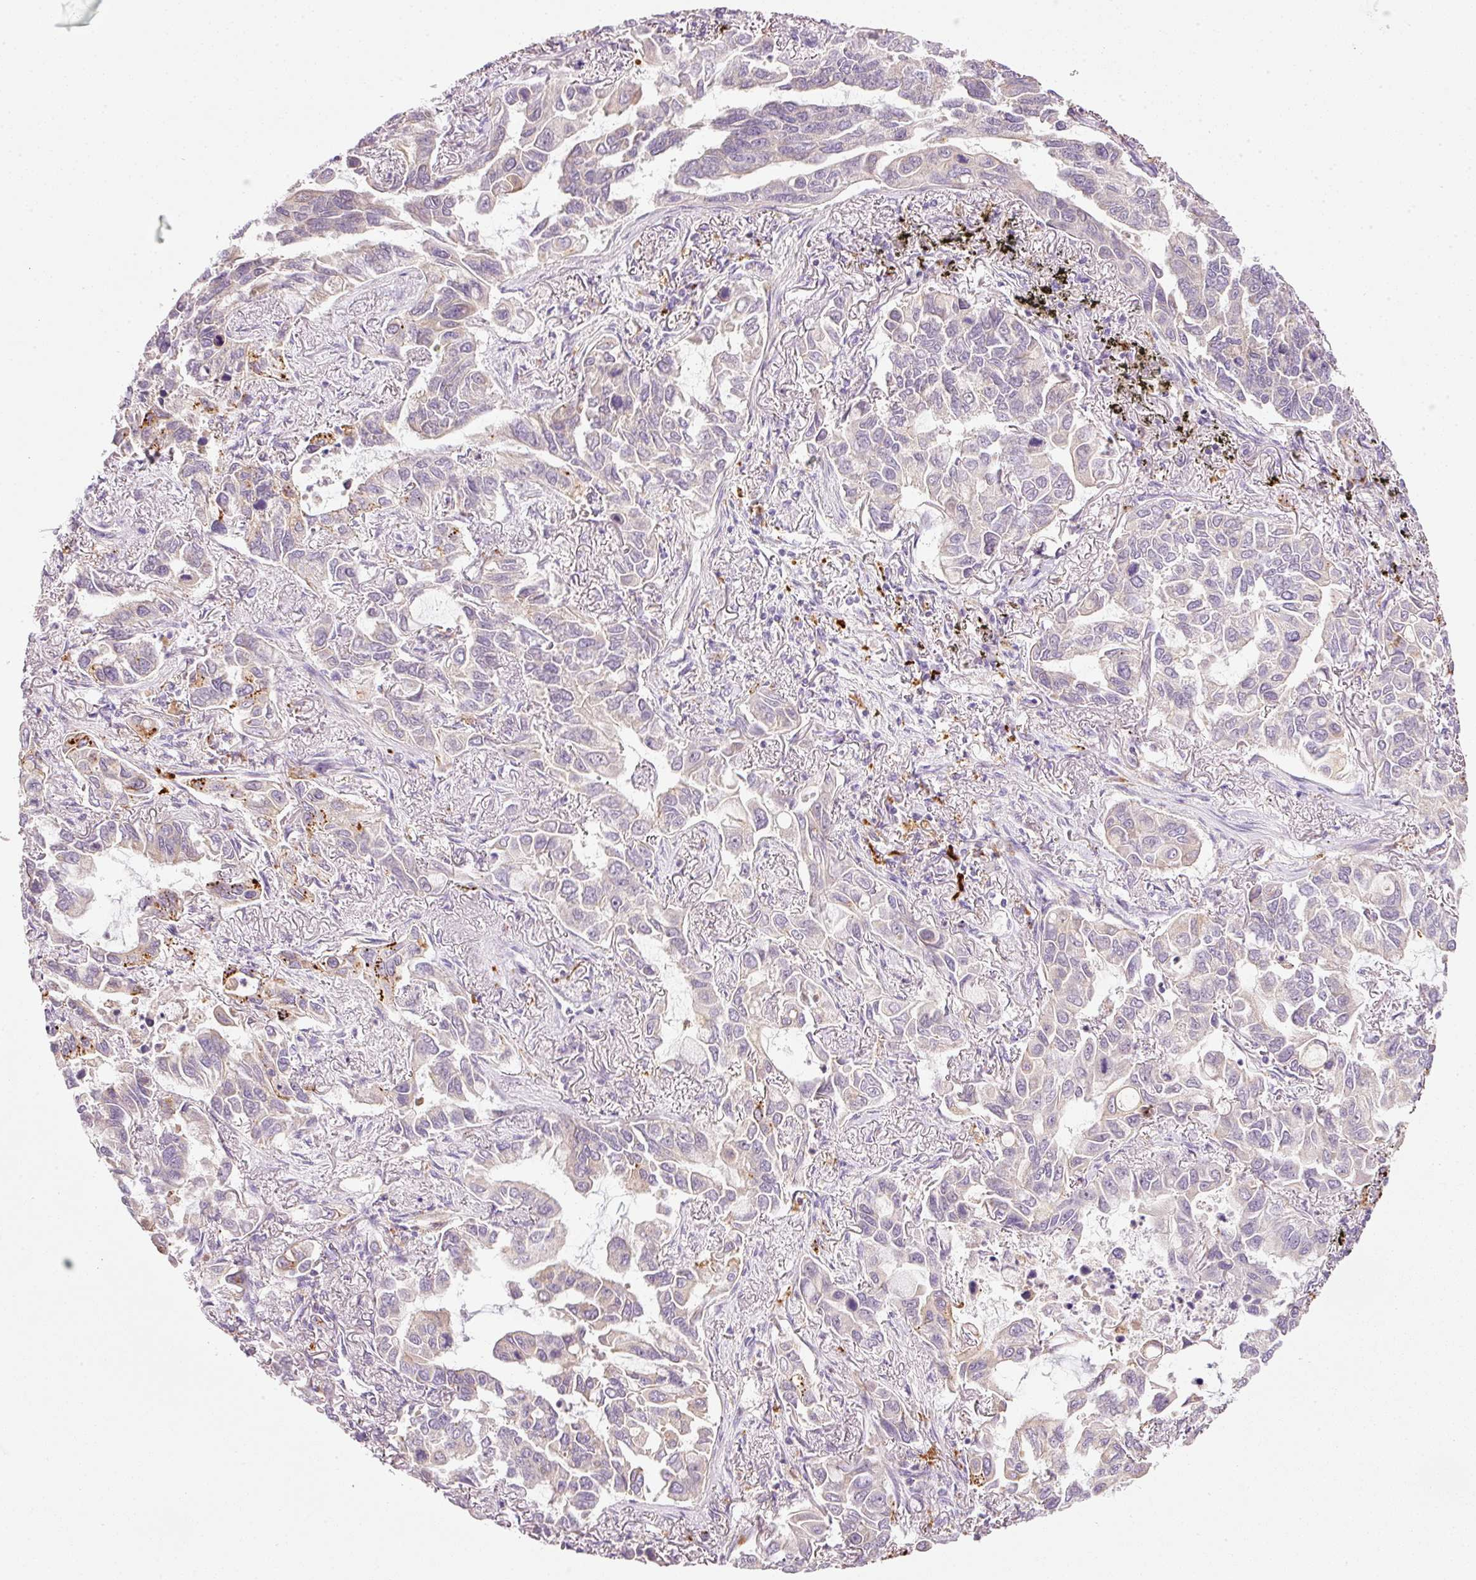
{"staining": {"intensity": "negative", "quantity": "none", "location": "none"}, "tissue": "lung cancer", "cell_type": "Tumor cells", "image_type": "cancer", "snomed": [{"axis": "morphology", "description": "Adenocarcinoma, NOS"}, {"axis": "topography", "description": "Lung"}], "caption": "An immunohistochemistry (IHC) histopathology image of lung cancer (adenocarcinoma) is shown. There is no staining in tumor cells of lung cancer (adenocarcinoma).", "gene": "ZNF639", "patient": {"sex": "male", "age": 64}}